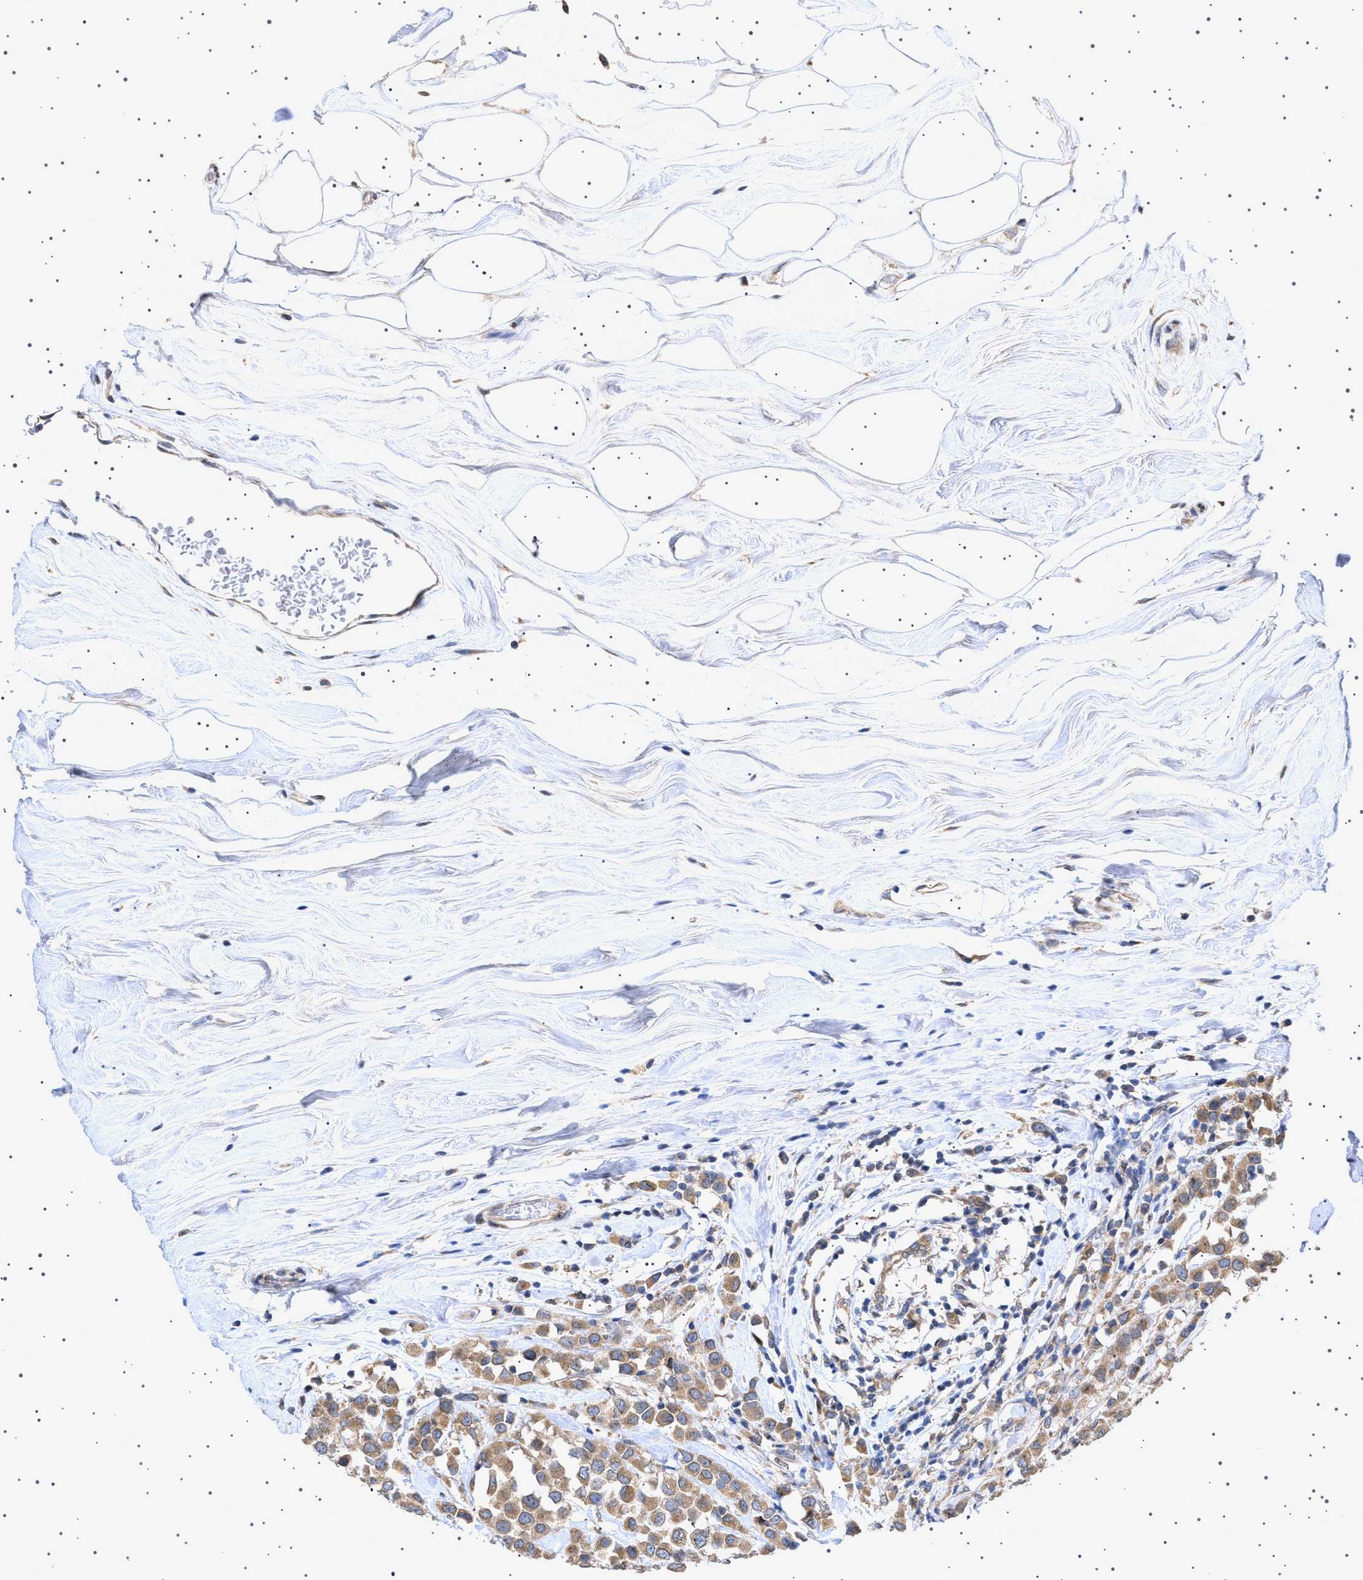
{"staining": {"intensity": "moderate", "quantity": ">75%", "location": "cytoplasmic/membranous"}, "tissue": "breast cancer", "cell_type": "Tumor cells", "image_type": "cancer", "snomed": [{"axis": "morphology", "description": "Duct carcinoma"}, {"axis": "topography", "description": "Breast"}], "caption": "Intraductal carcinoma (breast) tissue demonstrates moderate cytoplasmic/membranous staining in approximately >75% of tumor cells", "gene": "NUP93", "patient": {"sex": "female", "age": 61}}